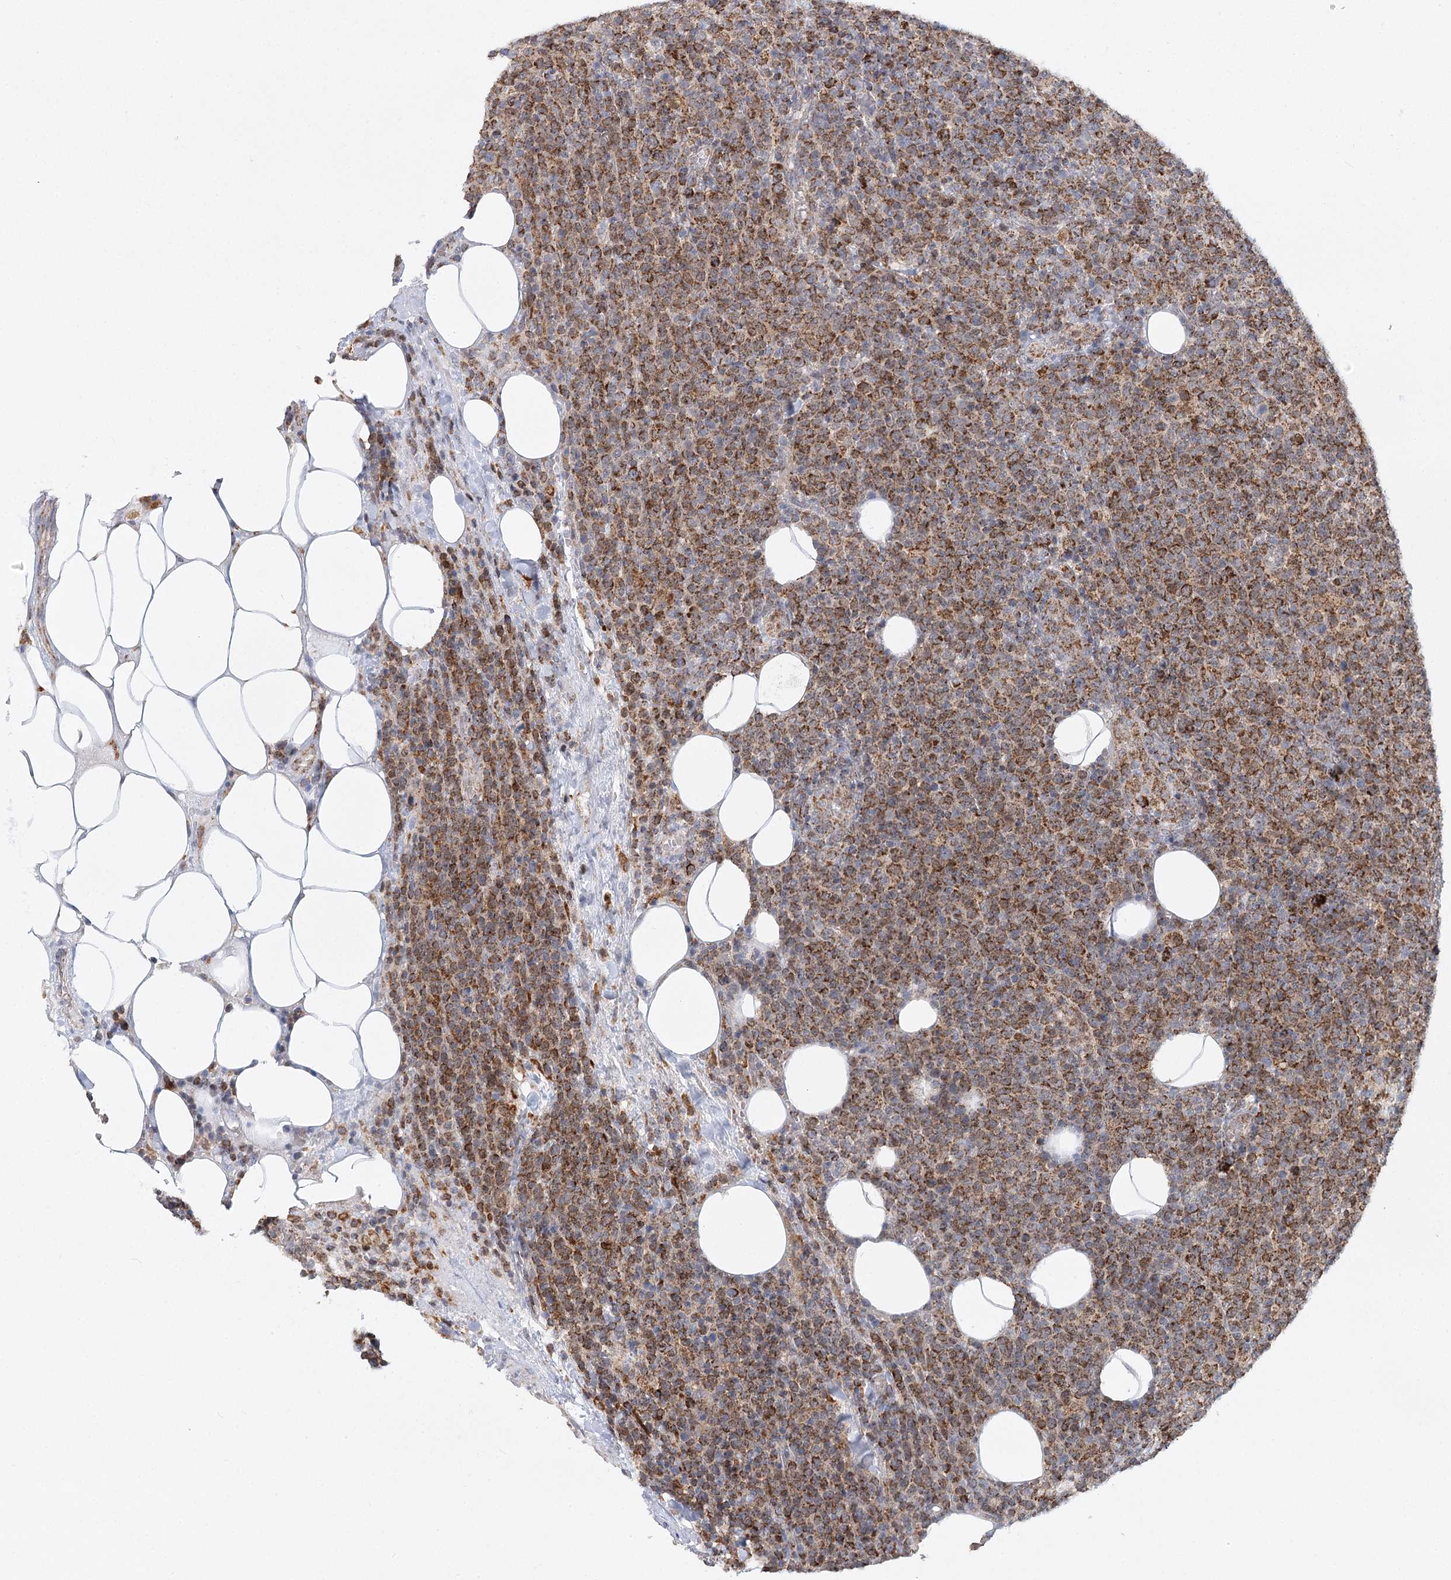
{"staining": {"intensity": "strong", "quantity": ">75%", "location": "cytoplasmic/membranous"}, "tissue": "lymphoma", "cell_type": "Tumor cells", "image_type": "cancer", "snomed": [{"axis": "morphology", "description": "Malignant lymphoma, non-Hodgkin's type, High grade"}, {"axis": "topography", "description": "Lymph node"}], "caption": "High-grade malignant lymphoma, non-Hodgkin's type stained with DAB (3,3'-diaminobenzidine) IHC demonstrates high levels of strong cytoplasmic/membranous expression in about >75% of tumor cells. (DAB (3,3'-diaminobenzidine) IHC with brightfield microscopy, high magnification).", "gene": "TAS1R1", "patient": {"sex": "male", "age": 61}}